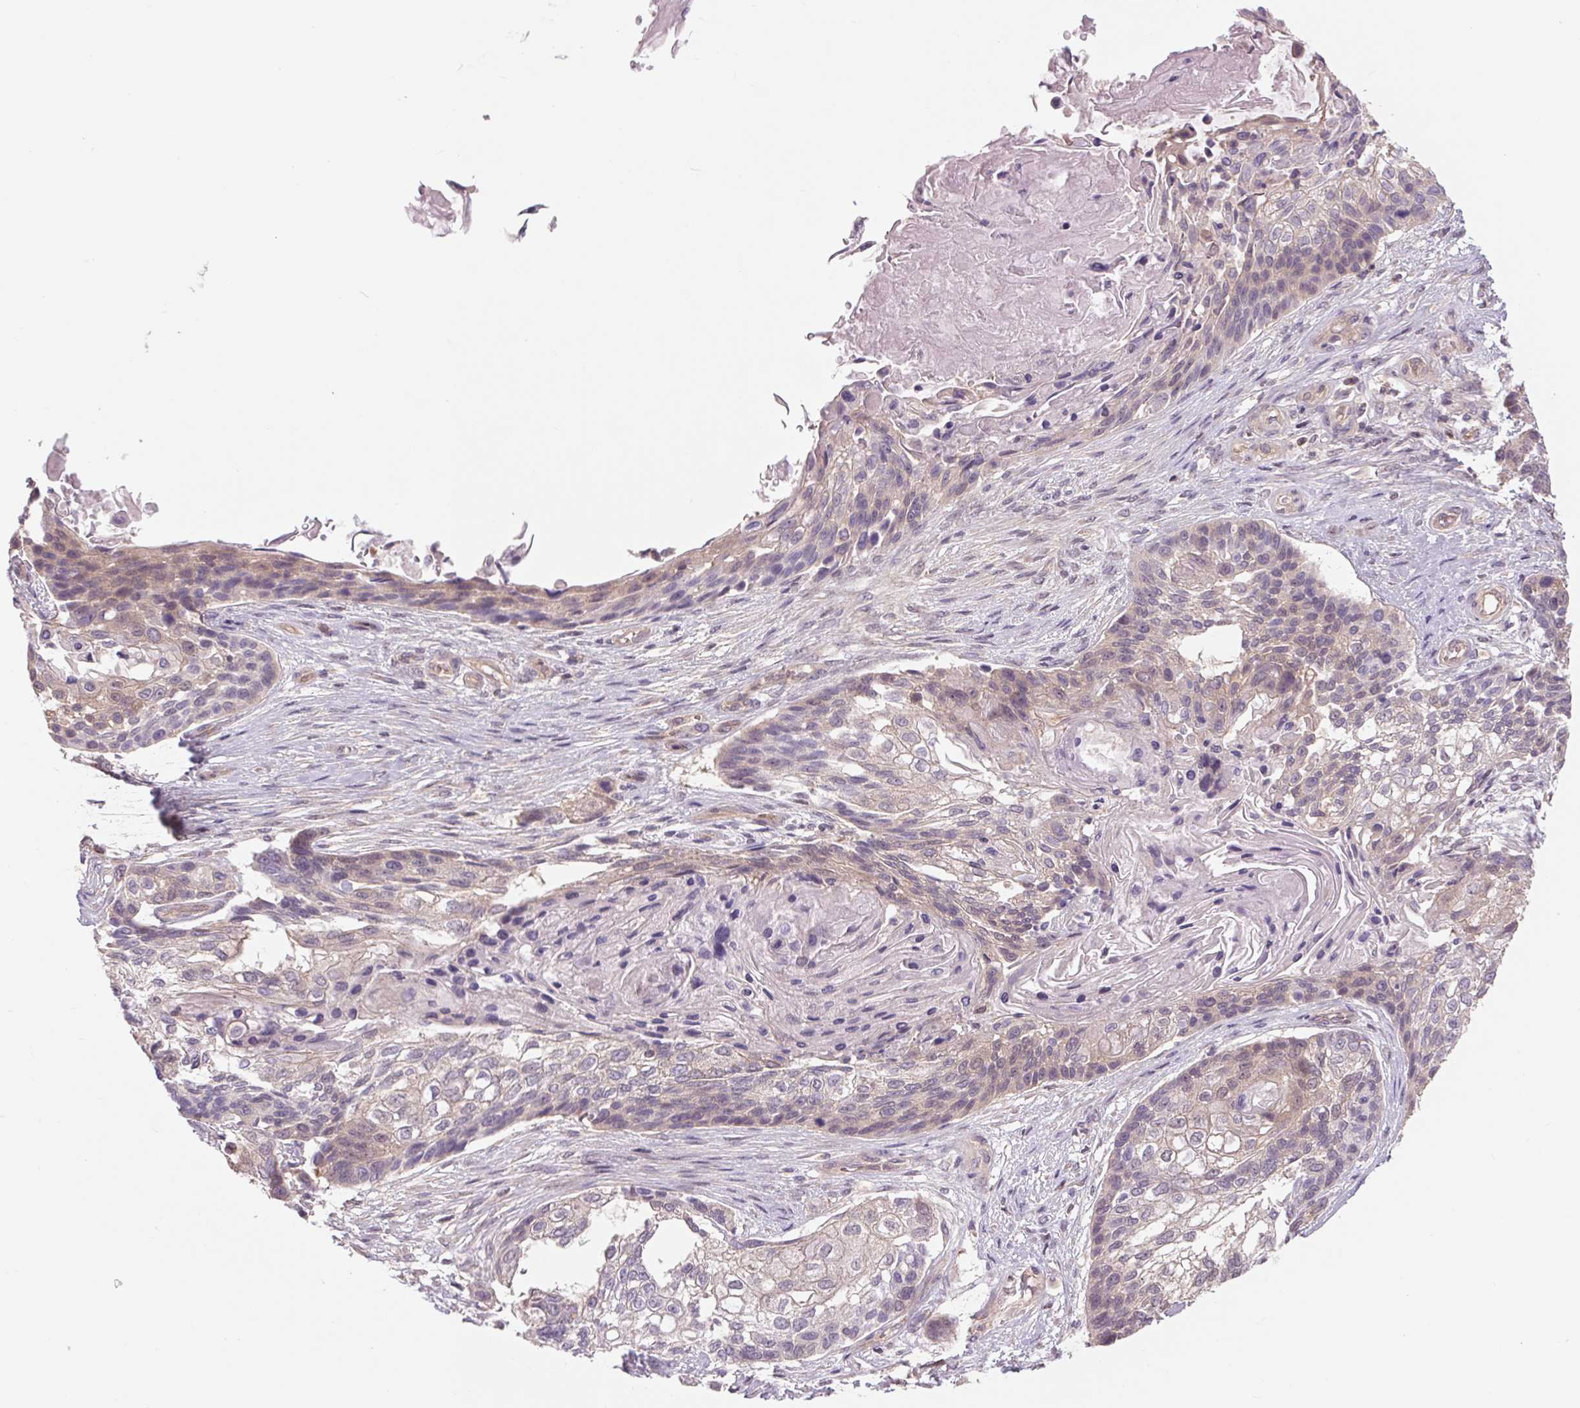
{"staining": {"intensity": "weak", "quantity": "<25%", "location": "cytoplasmic/membranous"}, "tissue": "lung cancer", "cell_type": "Tumor cells", "image_type": "cancer", "snomed": [{"axis": "morphology", "description": "Squamous cell carcinoma, NOS"}, {"axis": "topography", "description": "Lung"}], "caption": "Lung squamous cell carcinoma was stained to show a protein in brown. There is no significant staining in tumor cells.", "gene": "SH3RF2", "patient": {"sex": "male", "age": 69}}